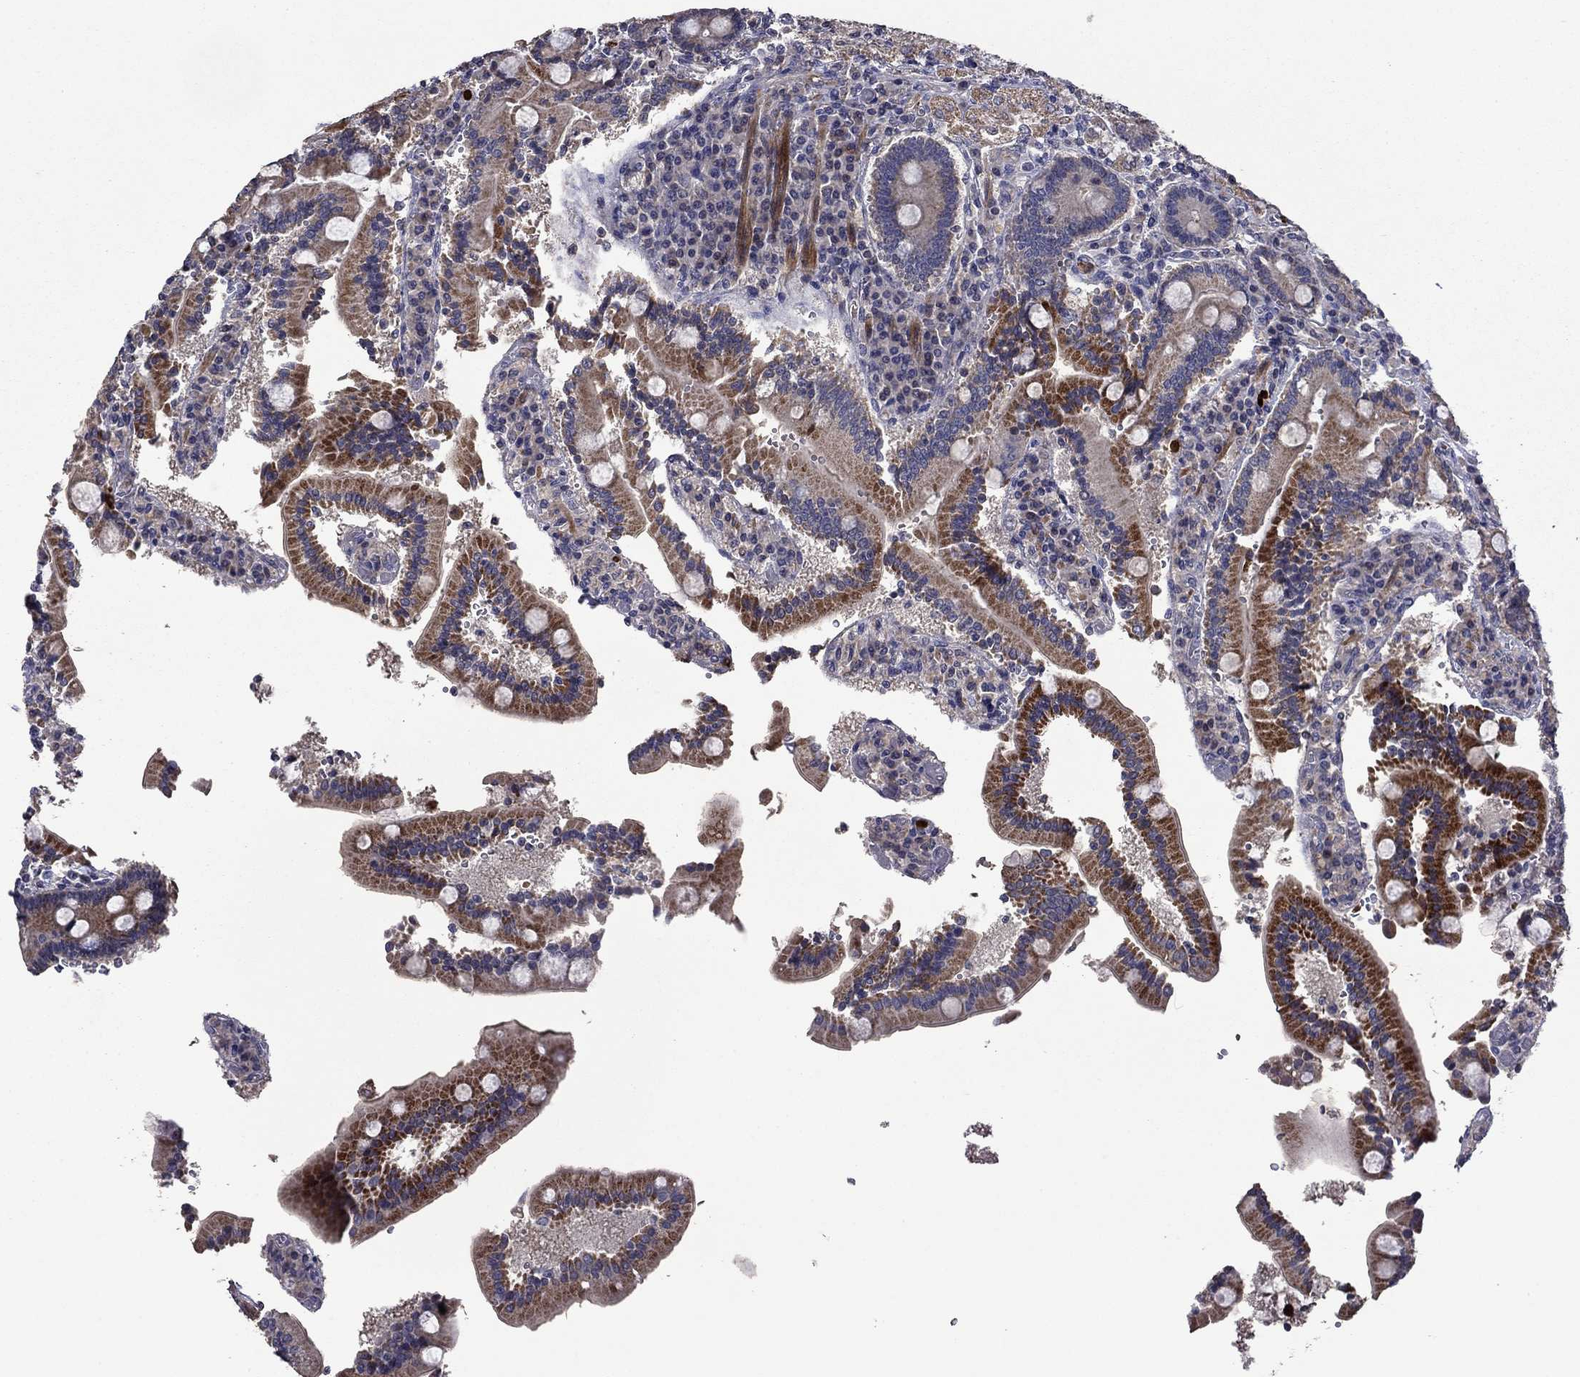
{"staining": {"intensity": "moderate", "quantity": "25%-75%", "location": "cytoplasmic/membranous"}, "tissue": "duodenum", "cell_type": "Glandular cells", "image_type": "normal", "snomed": [{"axis": "morphology", "description": "Normal tissue, NOS"}, {"axis": "topography", "description": "Duodenum"}], "caption": "Duodenum stained with a brown dye reveals moderate cytoplasmic/membranous positive expression in about 25%-75% of glandular cells.", "gene": "SATB1", "patient": {"sex": "female", "age": 62}}